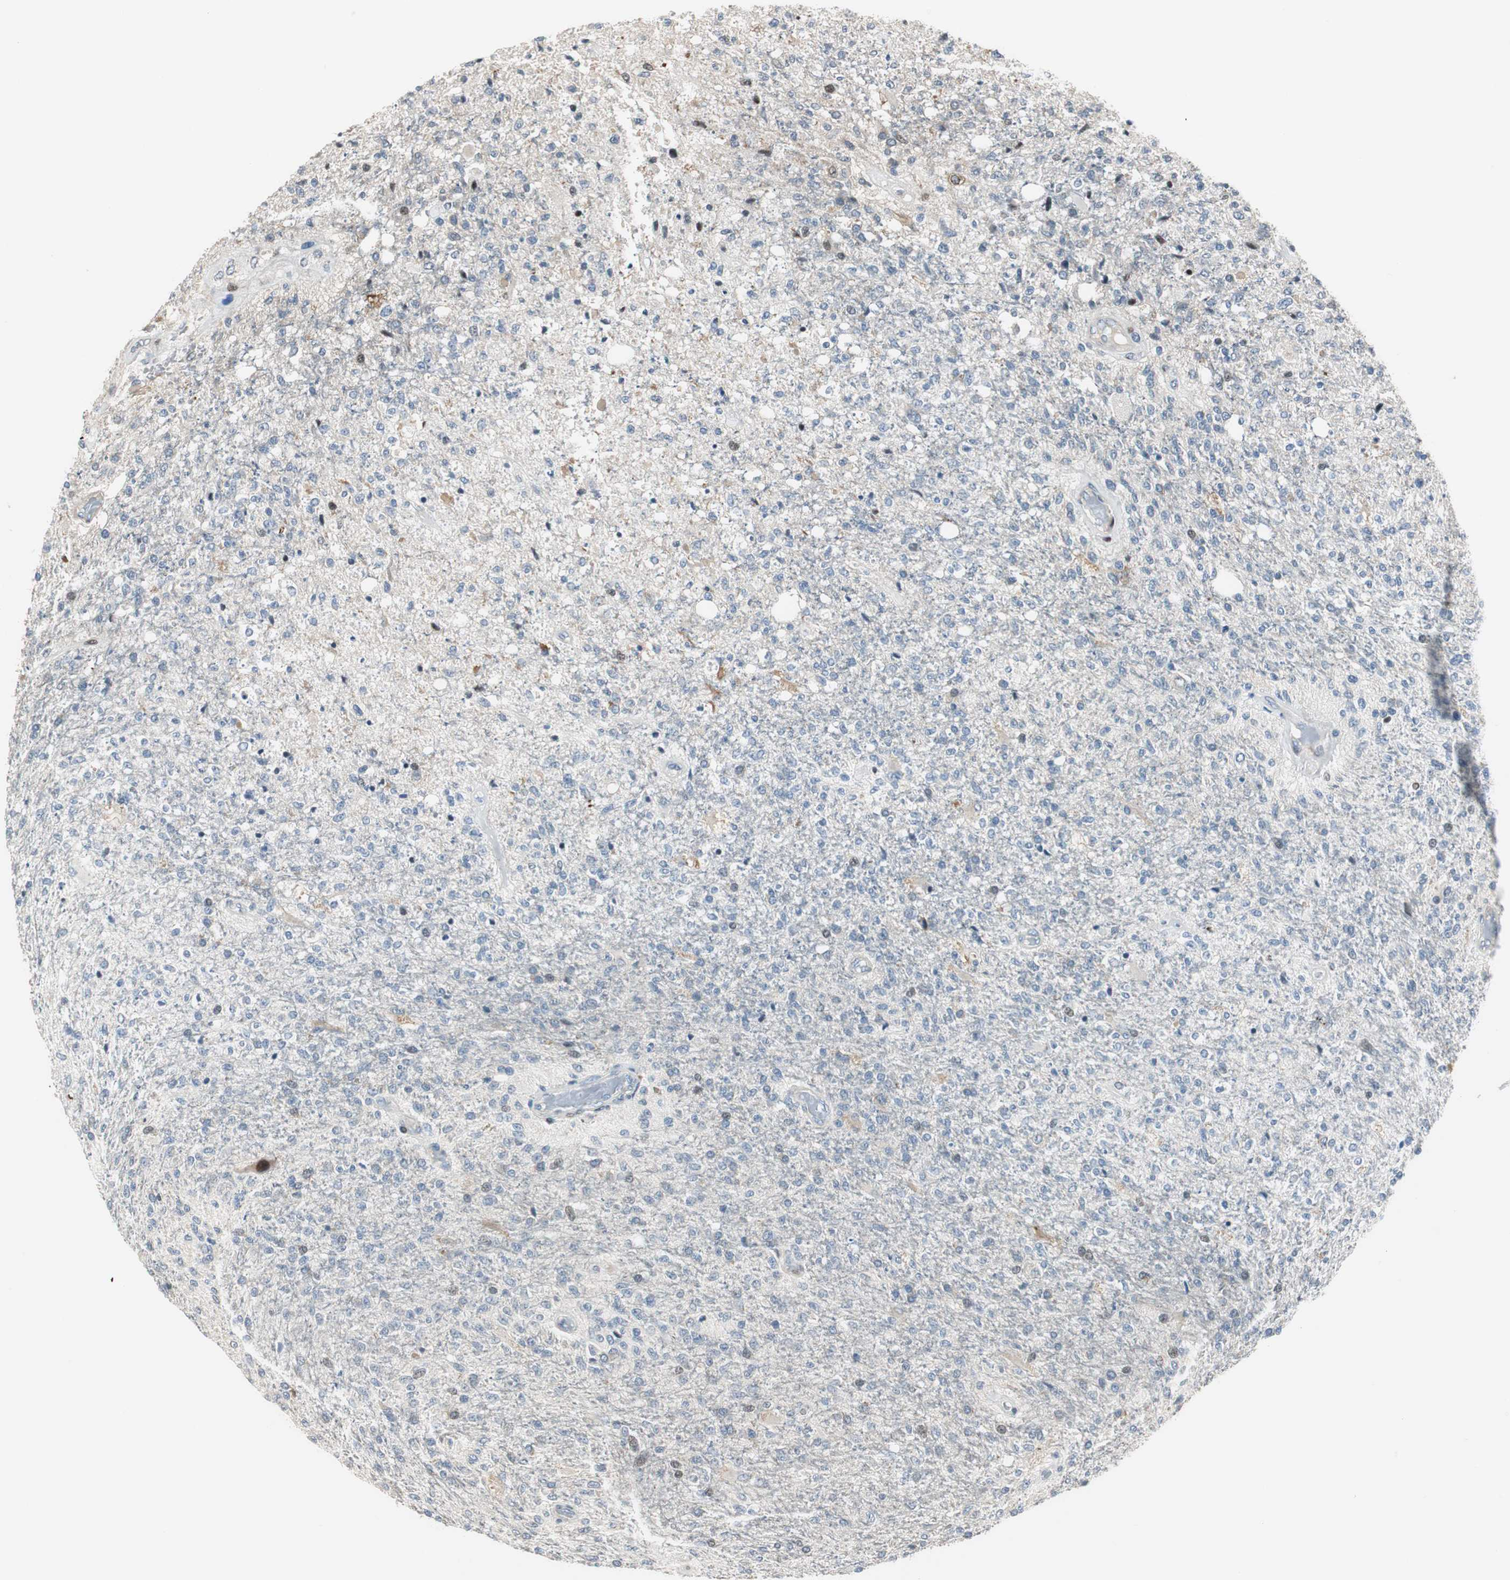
{"staining": {"intensity": "moderate", "quantity": "<25%", "location": "nuclear"}, "tissue": "glioma", "cell_type": "Tumor cells", "image_type": "cancer", "snomed": [{"axis": "morphology", "description": "Normal tissue, NOS"}, {"axis": "morphology", "description": "Glioma, malignant, High grade"}, {"axis": "topography", "description": "Cerebral cortex"}], "caption": "A photomicrograph of malignant glioma (high-grade) stained for a protein displays moderate nuclear brown staining in tumor cells. Nuclei are stained in blue.", "gene": "RAD1", "patient": {"sex": "male", "age": 77}}